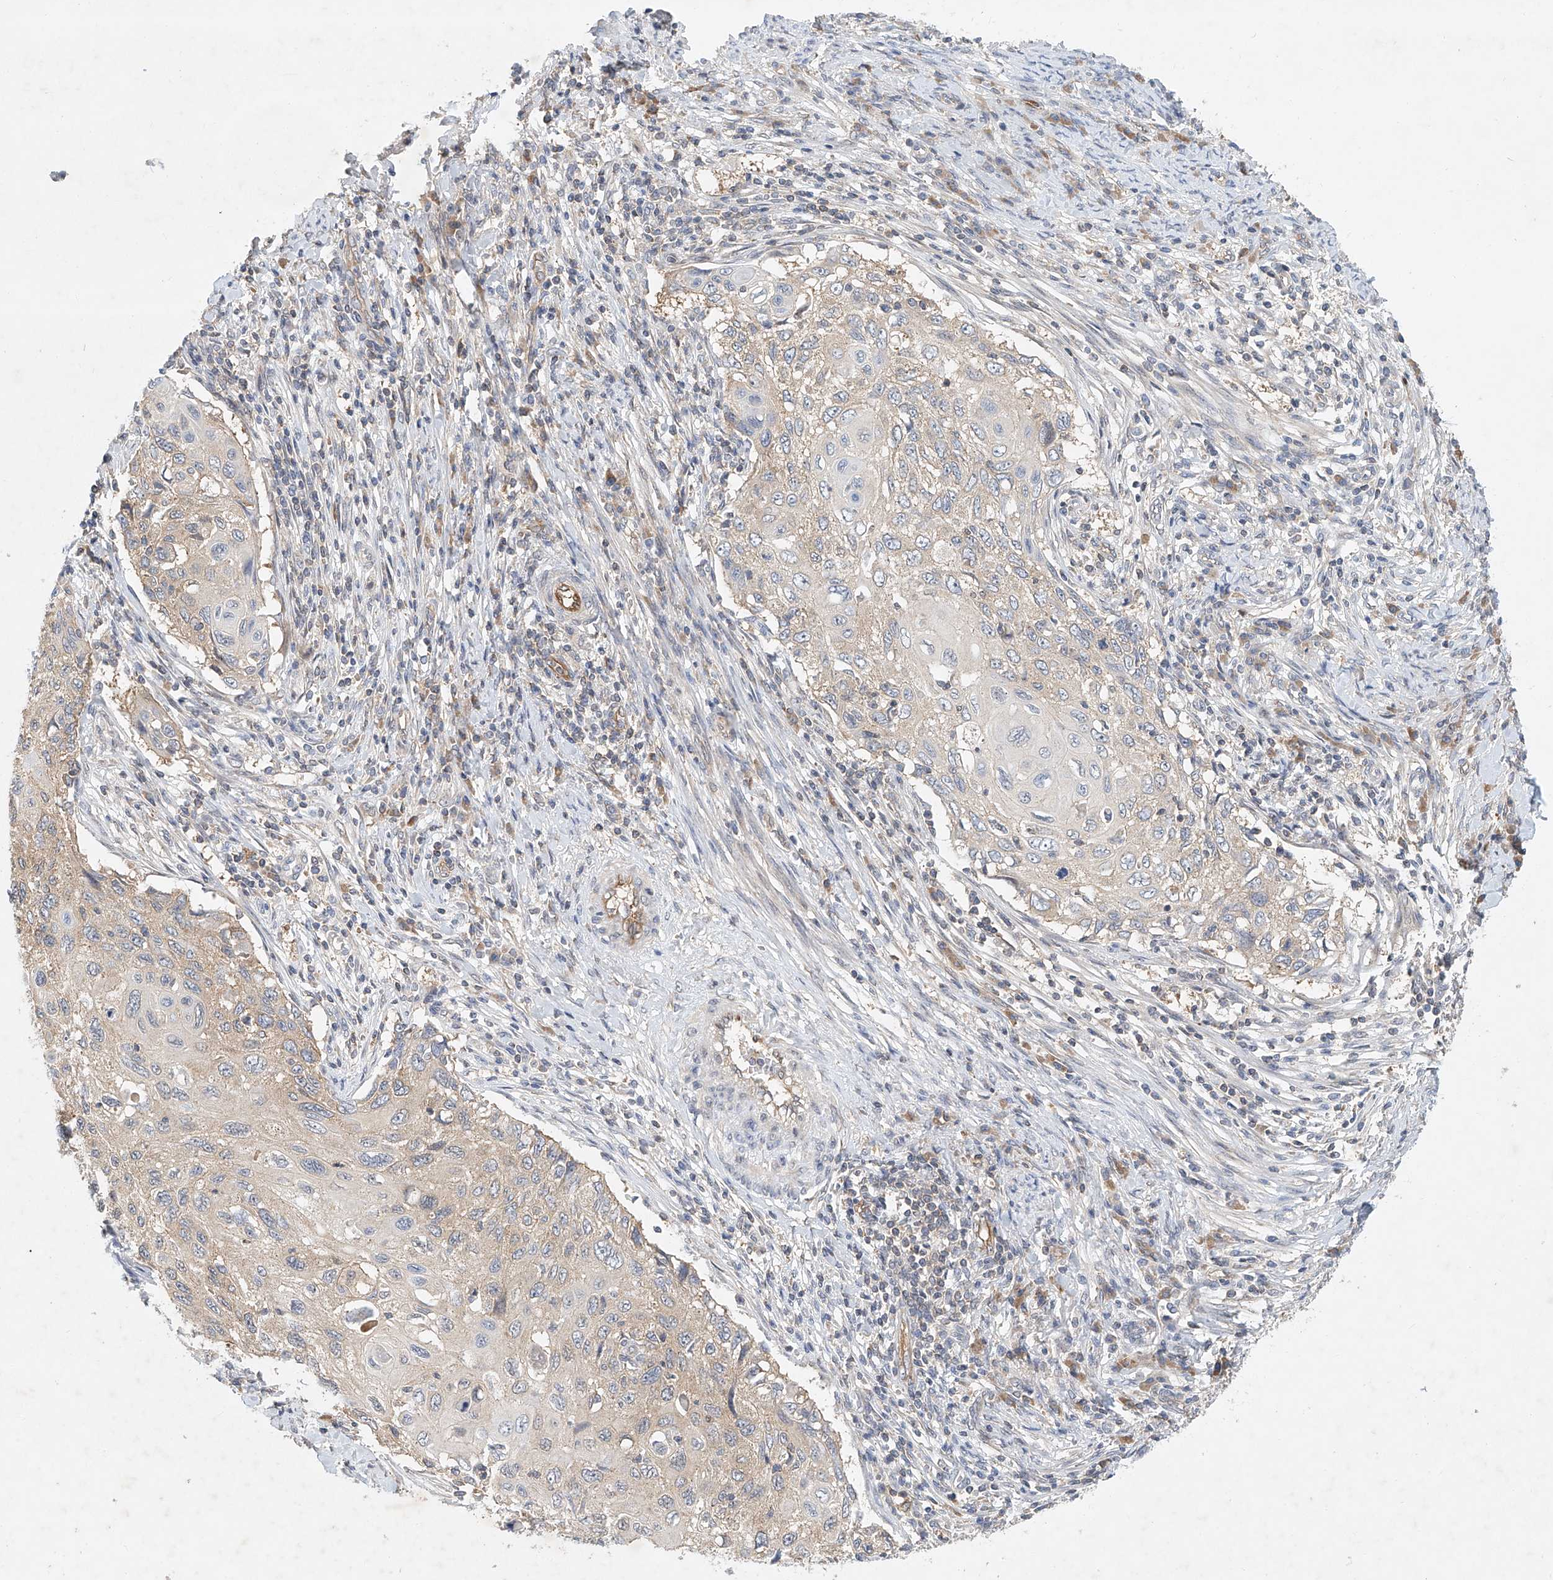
{"staining": {"intensity": "weak", "quantity": "25%-75%", "location": "cytoplasmic/membranous"}, "tissue": "cervical cancer", "cell_type": "Tumor cells", "image_type": "cancer", "snomed": [{"axis": "morphology", "description": "Squamous cell carcinoma, NOS"}, {"axis": "topography", "description": "Cervix"}], "caption": "Immunohistochemistry (IHC) micrograph of neoplastic tissue: cervical squamous cell carcinoma stained using immunohistochemistry (IHC) exhibits low levels of weak protein expression localized specifically in the cytoplasmic/membranous of tumor cells, appearing as a cytoplasmic/membranous brown color.", "gene": "CARMIL1", "patient": {"sex": "female", "age": 70}}